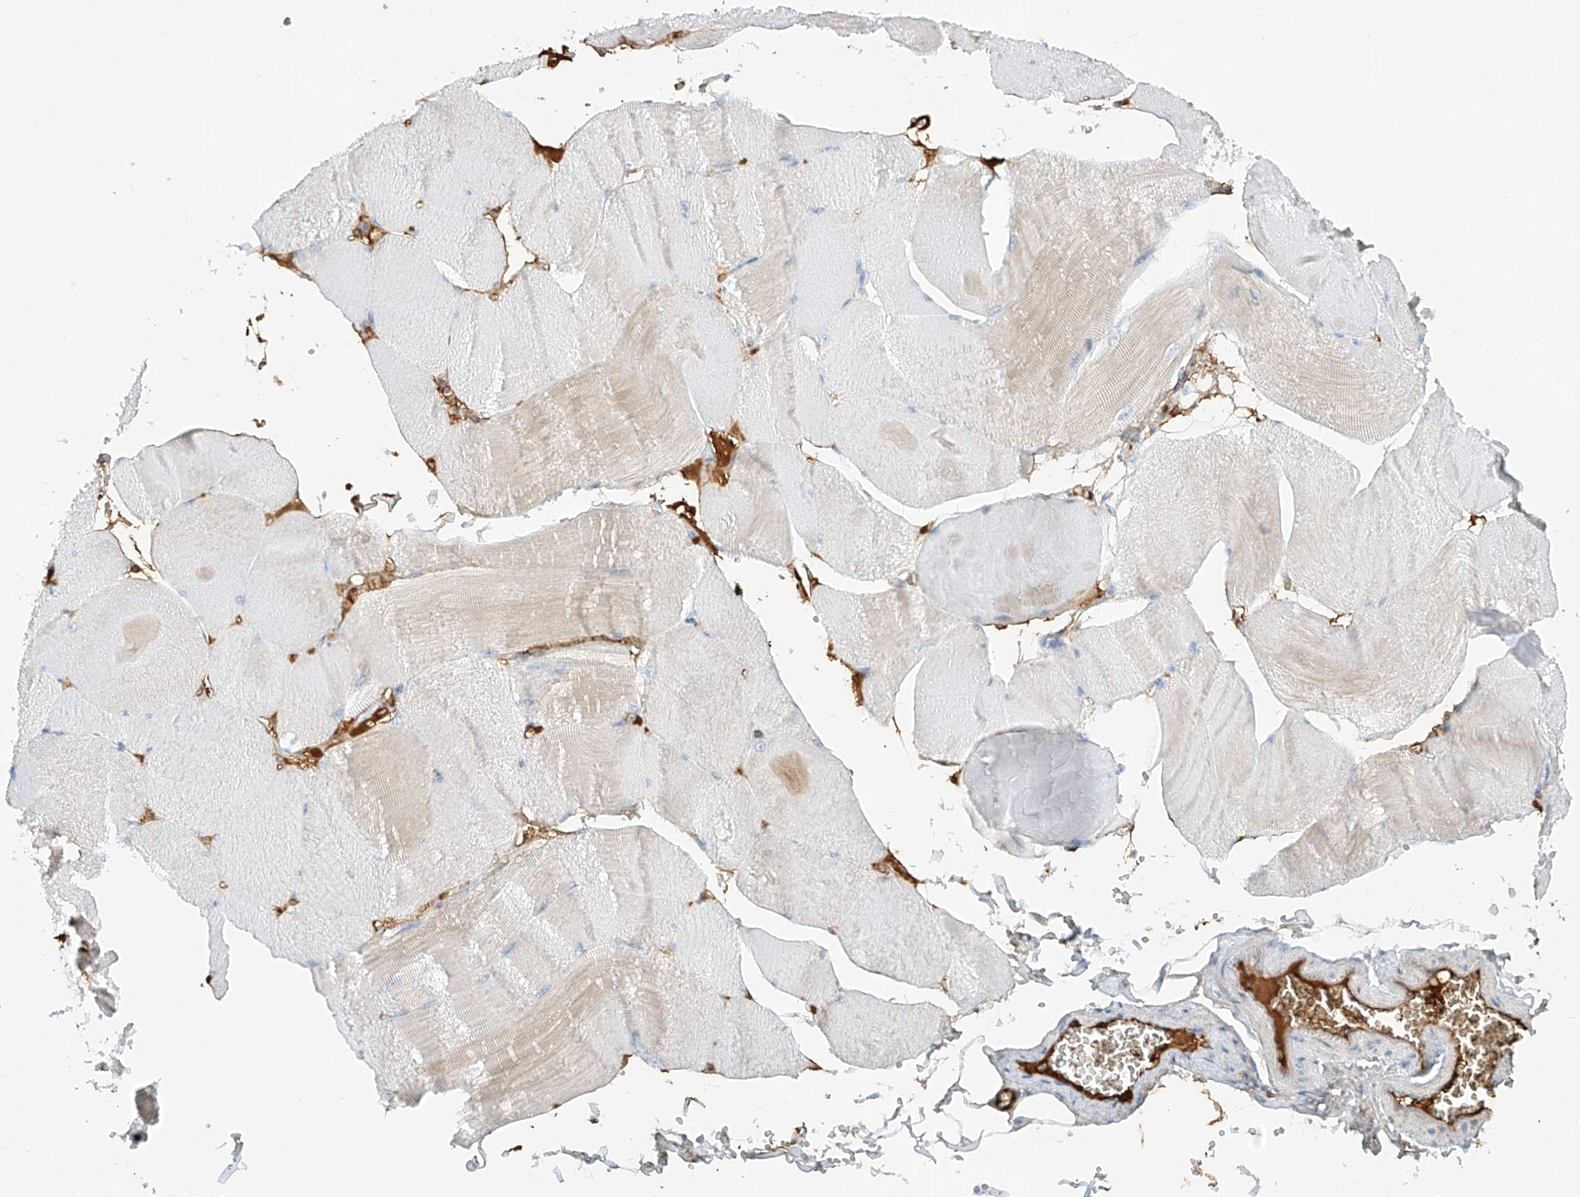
{"staining": {"intensity": "moderate", "quantity": "<25%", "location": "cytoplasmic/membranous"}, "tissue": "skeletal muscle", "cell_type": "Myocytes", "image_type": "normal", "snomed": [{"axis": "morphology", "description": "Normal tissue, NOS"}, {"axis": "morphology", "description": "Basal cell carcinoma"}, {"axis": "topography", "description": "Skeletal muscle"}], "caption": "Moderate cytoplasmic/membranous staining for a protein is appreciated in approximately <25% of myocytes of unremarkable skeletal muscle using IHC.", "gene": "OCSTAMP", "patient": {"sex": "female", "age": 64}}